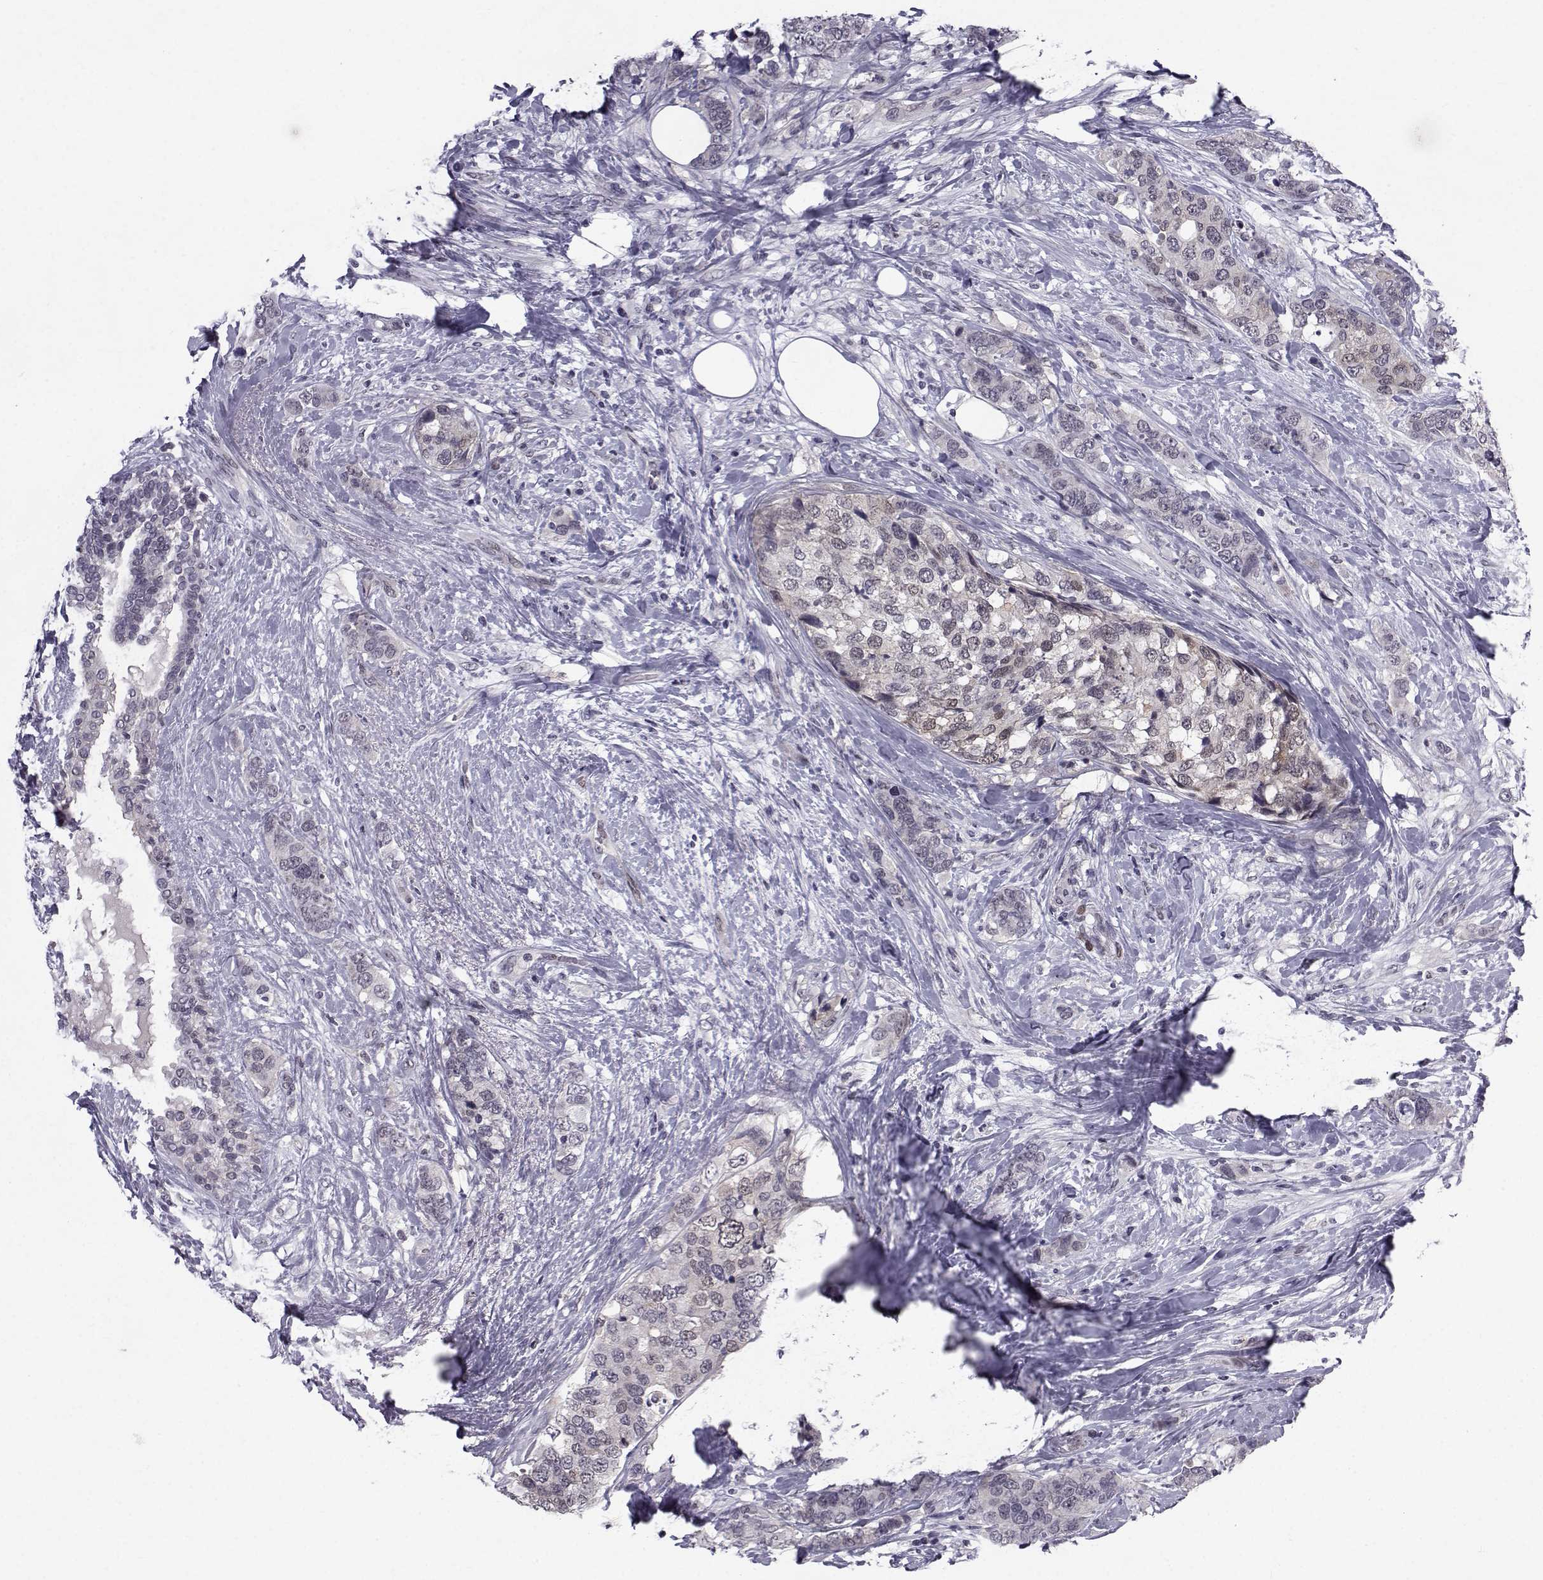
{"staining": {"intensity": "weak", "quantity": "<25%", "location": "nuclear"}, "tissue": "breast cancer", "cell_type": "Tumor cells", "image_type": "cancer", "snomed": [{"axis": "morphology", "description": "Lobular carcinoma"}, {"axis": "topography", "description": "Breast"}], "caption": "An immunohistochemistry (IHC) image of breast cancer (lobular carcinoma) is shown. There is no staining in tumor cells of breast cancer (lobular carcinoma). Brightfield microscopy of immunohistochemistry stained with DAB (3,3'-diaminobenzidine) (brown) and hematoxylin (blue), captured at high magnification.", "gene": "RBM24", "patient": {"sex": "female", "age": 59}}